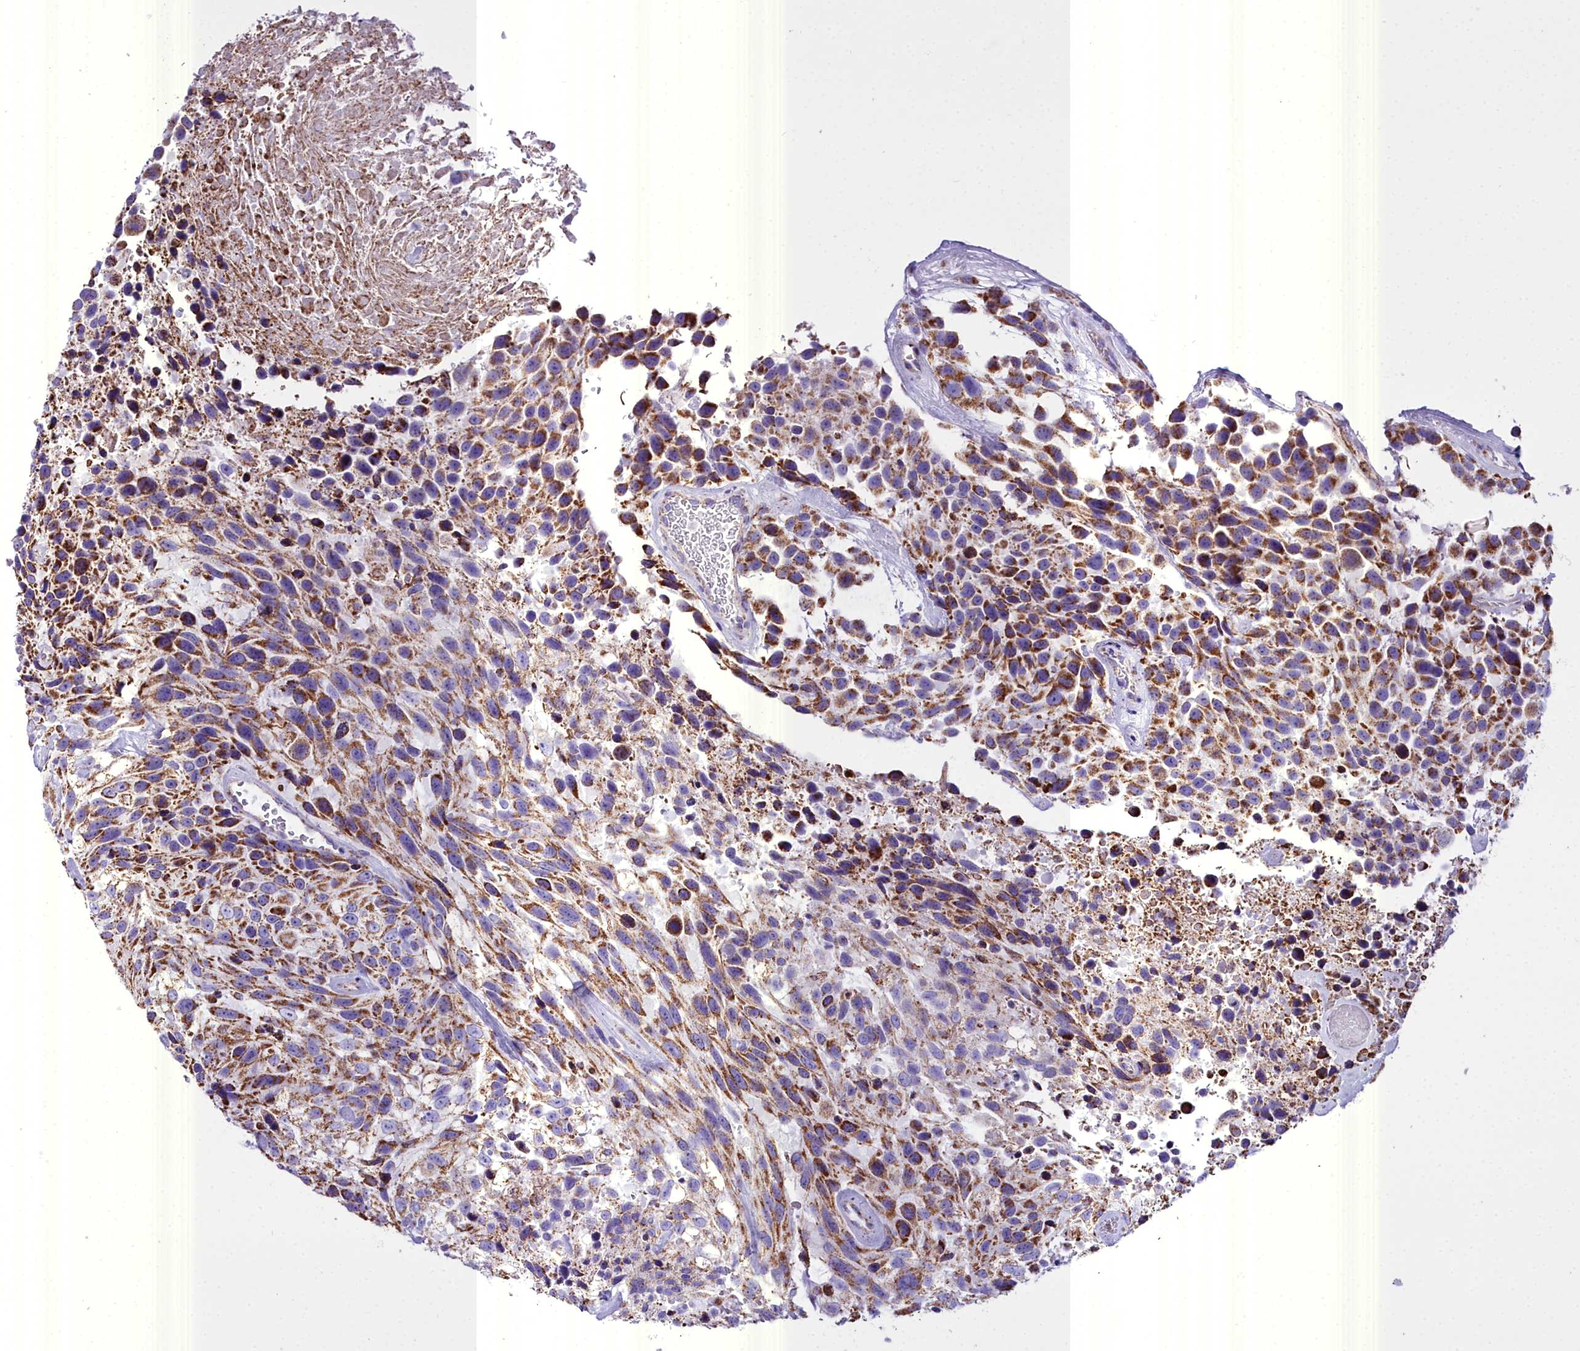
{"staining": {"intensity": "moderate", "quantity": ">75%", "location": "cytoplasmic/membranous"}, "tissue": "urothelial cancer", "cell_type": "Tumor cells", "image_type": "cancer", "snomed": [{"axis": "morphology", "description": "Urothelial carcinoma, High grade"}, {"axis": "topography", "description": "Urinary bladder"}], "caption": "DAB immunohistochemical staining of high-grade urothelial carcinoma demonstrates moderate cytoplasmic/membranous protein staining in approximately >75% of tumor cells.", "gene": "WDFY3", "patient": {"sex": "female", "age": 70}}